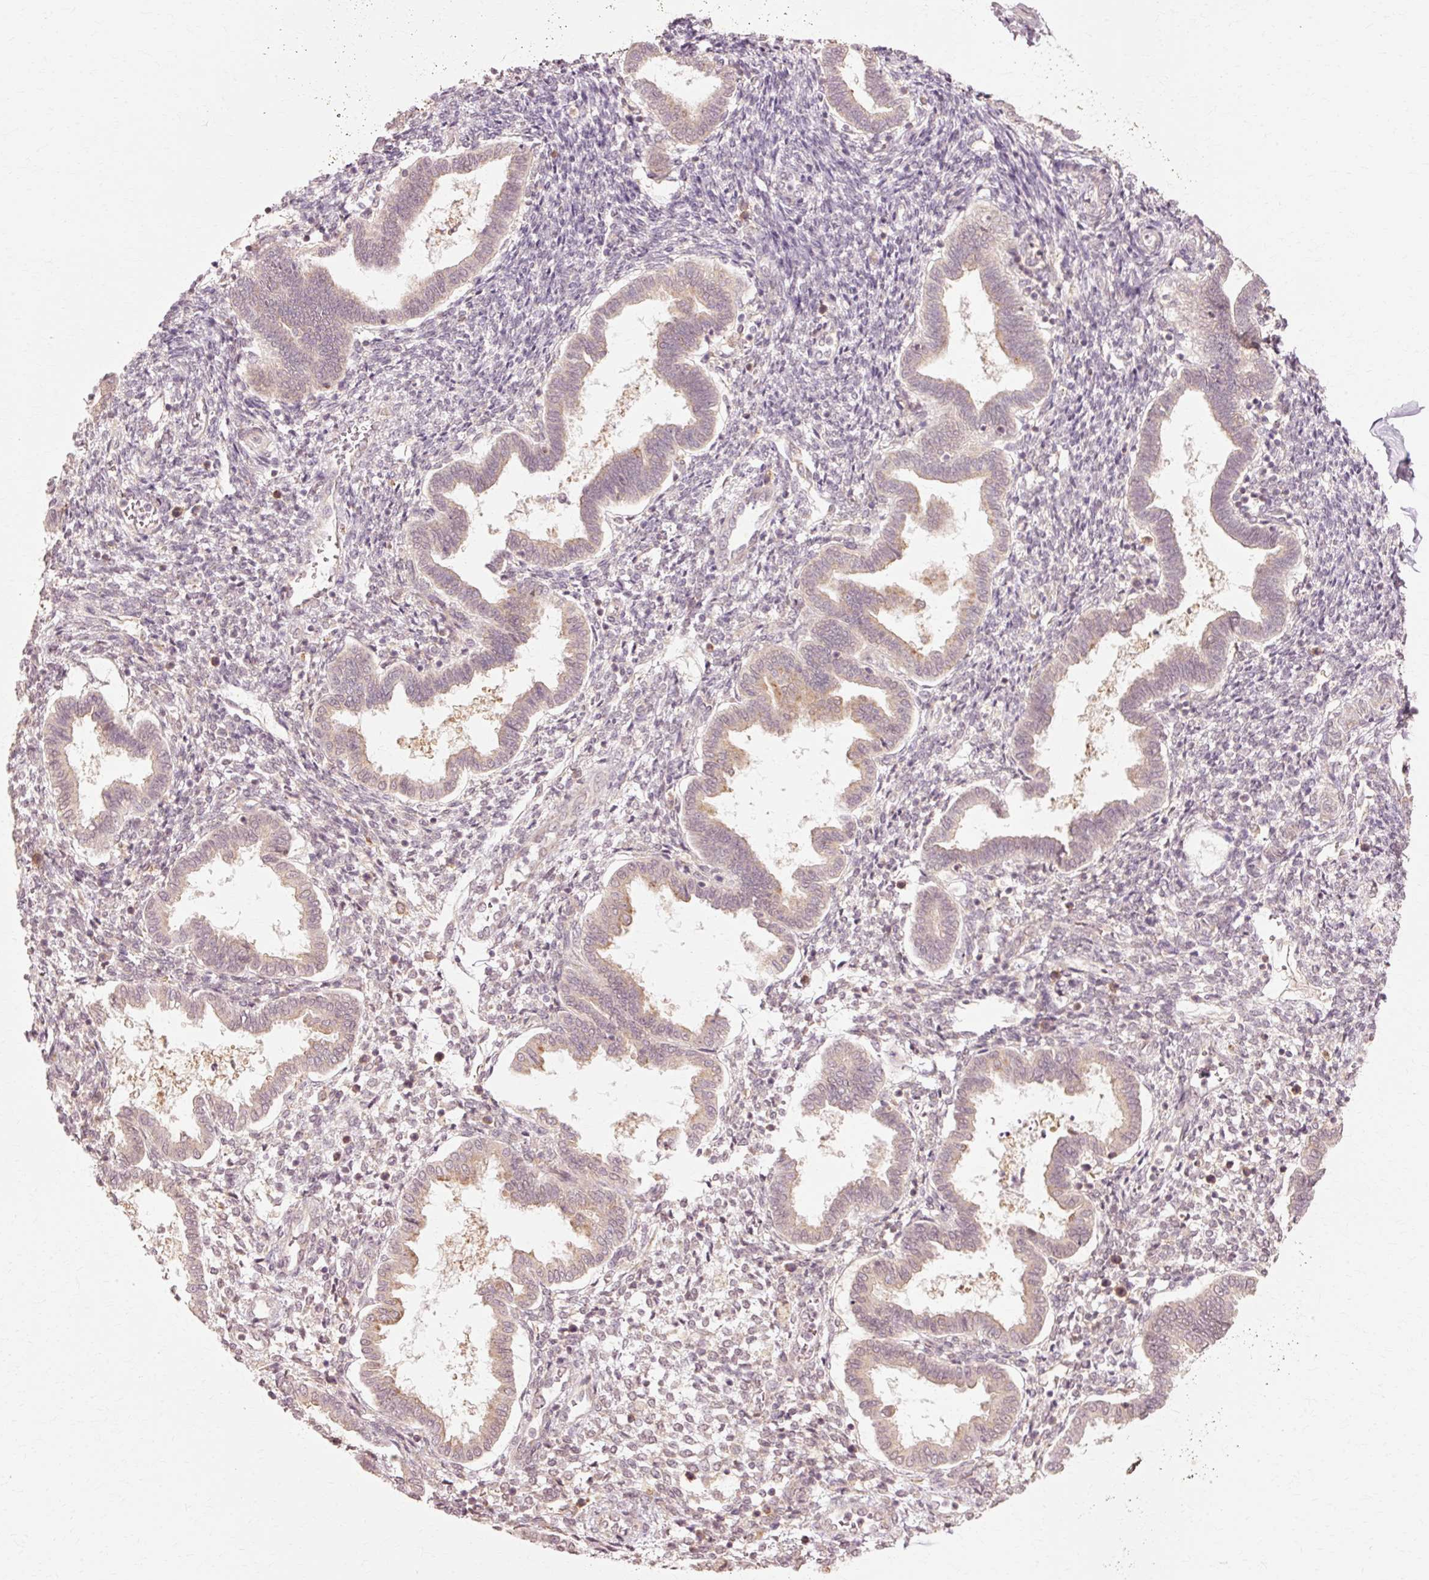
{"staining": {"intensity": "weak", "quantity": "25%-75%", "location": "cytoplasmic/membranous"}, "tissue": "endometrium", "cell_type": "Cells in endometrial stroma", "image_type": "normal", "snomed": [{"axis": "morphology", "description": "Normal tissue, NOS"}, {"axis": "topography", "description": "Endometrium"}], "caption": "DAB immunohistochemical staining of normal human endometrium reveals weak cytoplasmic/membranous protein expression in about 25%-75% of cells in endometrial stroma.", "gene": "RGPD5", "patient": {"sex": "female", "age": 24}}